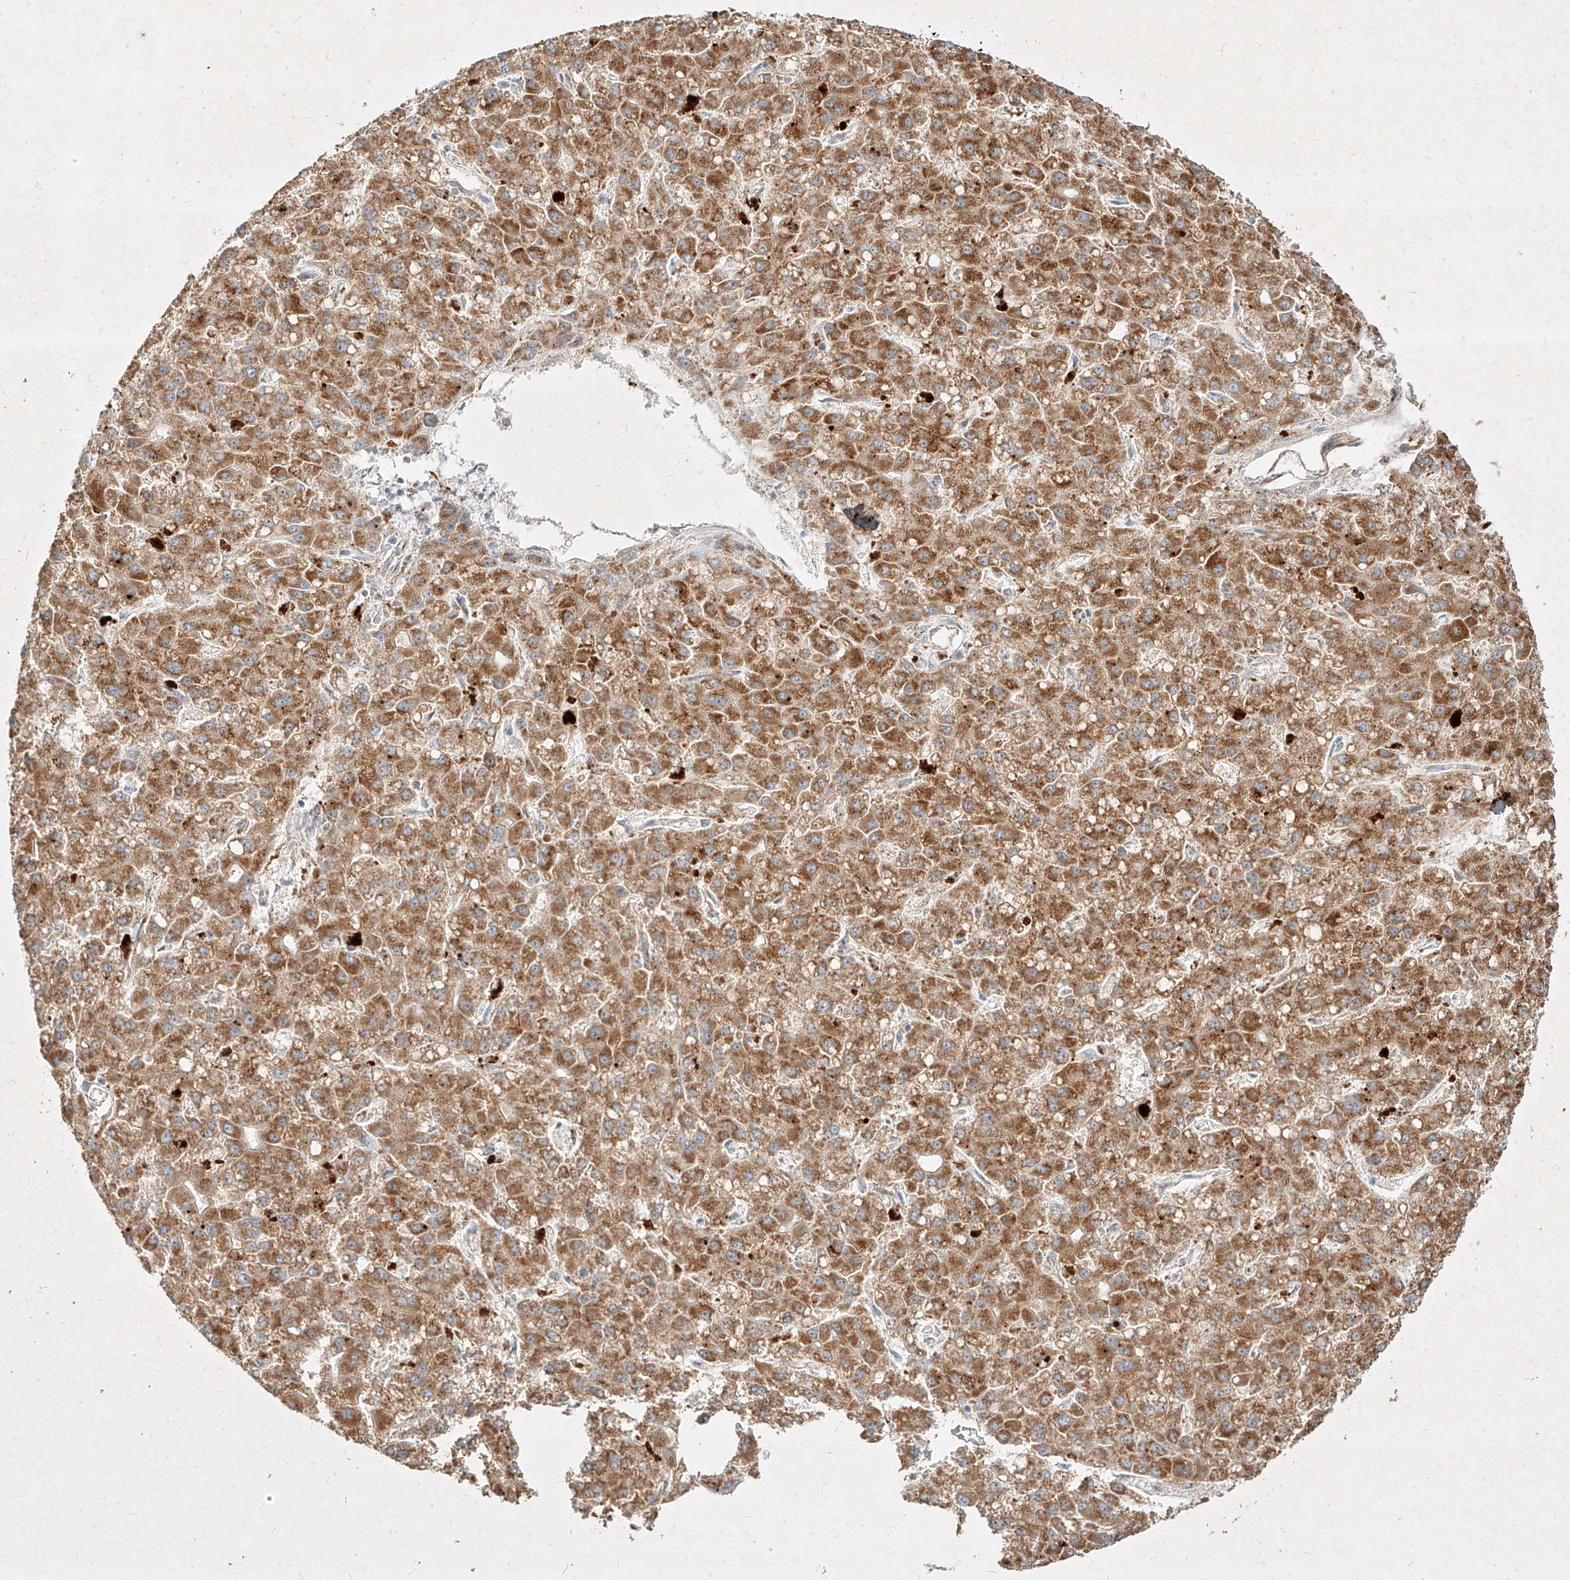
{"staining": {"intensity": "moderate", "quantity": ">75%", "location": "cytoplasmic/membranous"}, "tissue": "liver cancer", "cell_type": "Tumor cells", "image_type": "cancer", "snomed": [{"axis": "morphology", "description": "Carcinoma, Hepatocellular, NOS"}, {"axis": "topography", "description": "Liver"}], "caption": "Immunohistochemical staining of liver cancer demonstrates medium levels of moderate cytoplasmic/membranous protein staining in about >75% of tumor cells.", "gene": "MTX2", "patient": {"sex": "male", "age": 67}}